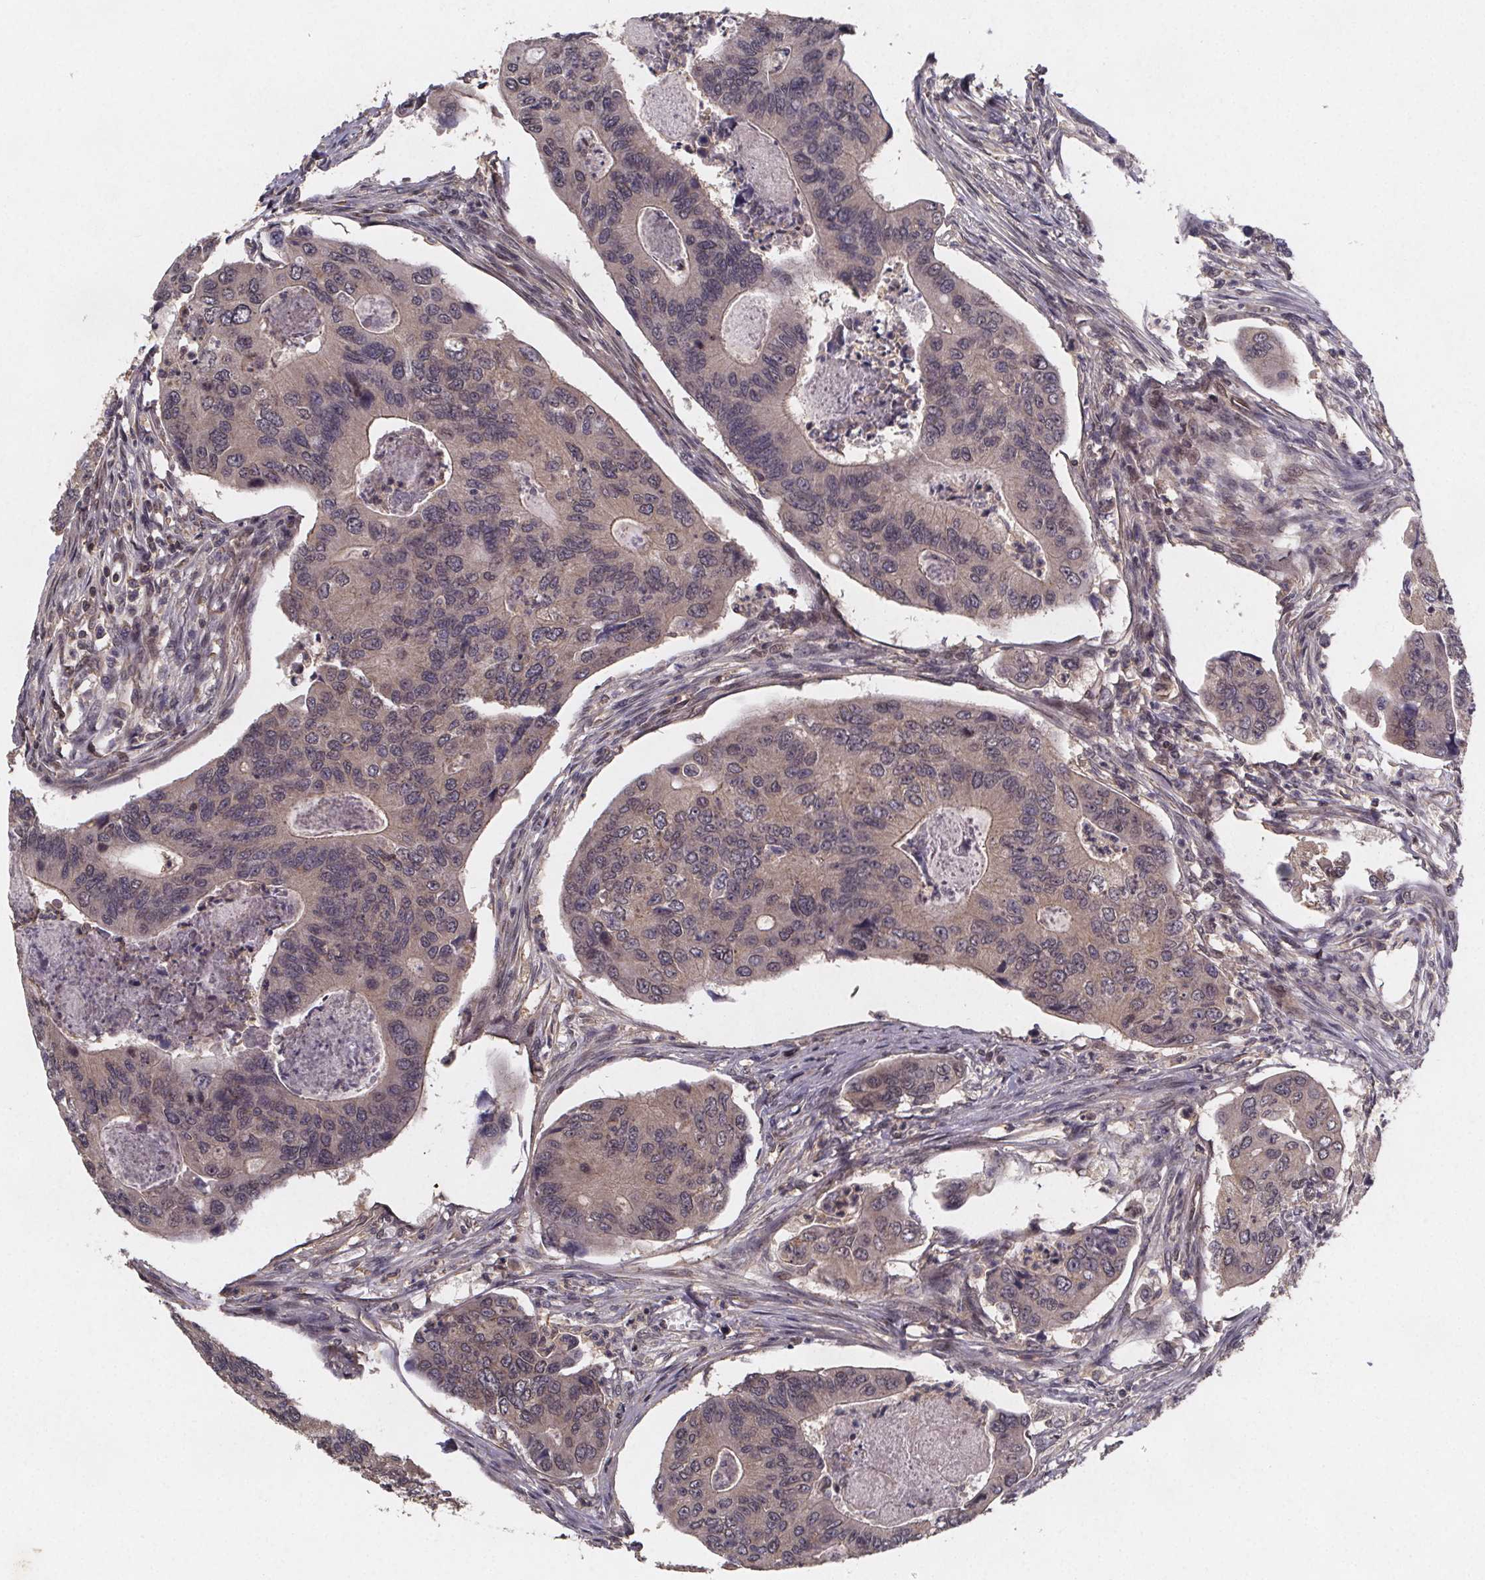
{"staining": {"intensity": "weak", "quantity": ">75%", "location": "cytoplasmic/membranous"}, "tissue": "colorectal cancer", "cell_type": "Tumor cells", "image_type": "cancer", "snomed": [{"axis": "morphology", "description": "Adenocarcinoma, NOS"}, {"axis": "topography", "description": "Colon"}], "caption": "Colorectal cancer (adenocarcinoma) tissue exhibits weak cytoplasmic/membranous staining in about >75% of tumor cells, visualized by immunohistochemistry. Nuclei are stained in blue.", "gene": "PIERCE2", "patient": {"sex": "female", "age": 67}}